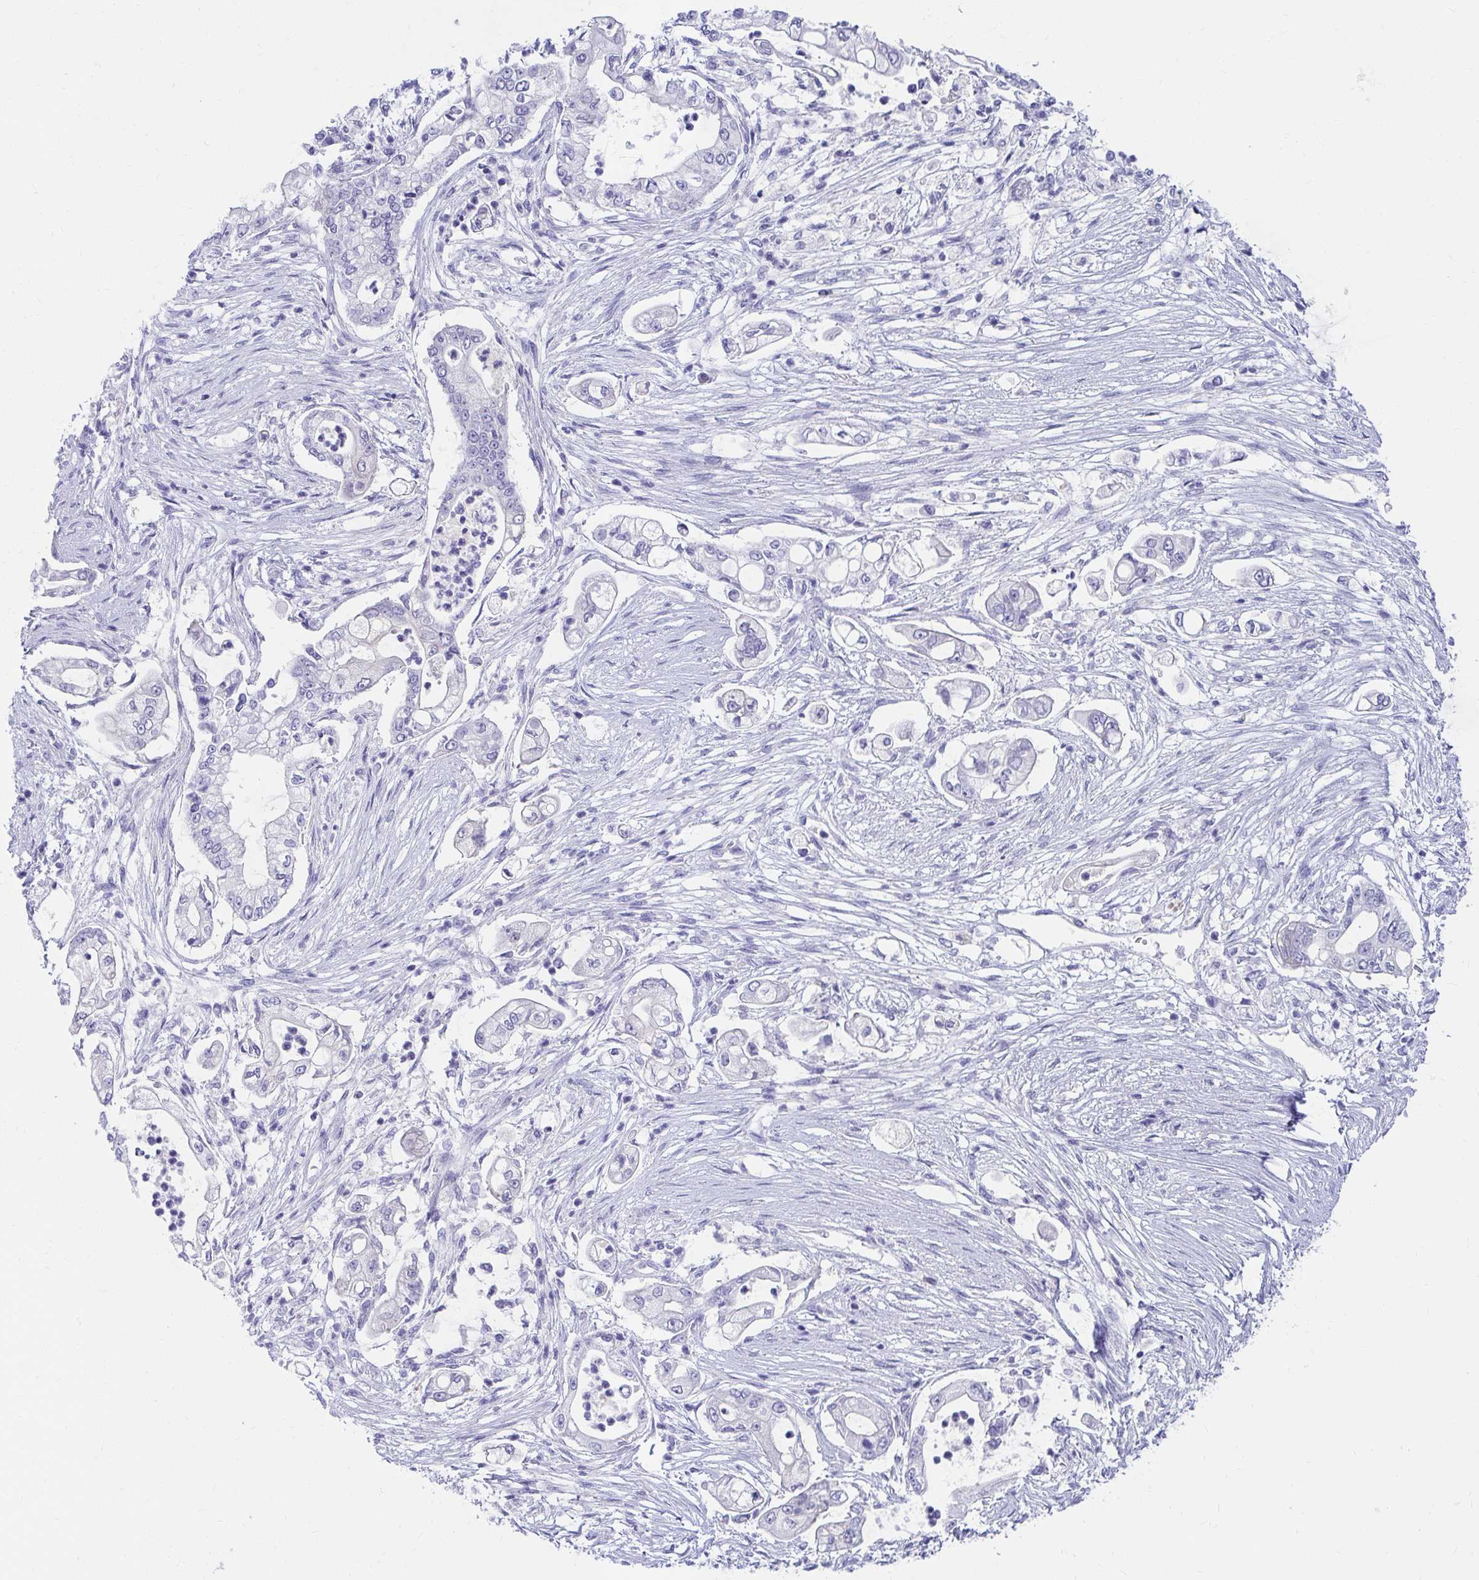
{"staining": {"intensity": "negative", "quantity": "none", "location": "none"}, "tissue": "pancreatic cancer", "cell_type": "Tumor cells", "image_type": "cancer", "snomed": [{"axis": "morphology", "description": "Adenocarcinoma, NOS"}, {"axis": "topography", "description": "Pancreas"}], "caption": "An IHC micrograph of pancreatic cancer (adenocarcinoma) is shown. There is no staining in tumor cells of pancreatic cancer (adenocarcinoma). (Brightfield microscopy of DAB (3,3'-diaminobenzidine) immunohistochemistry at high magnification).", "gene": "C19orf81", "patient": {"sex": "female", "age": 69}}